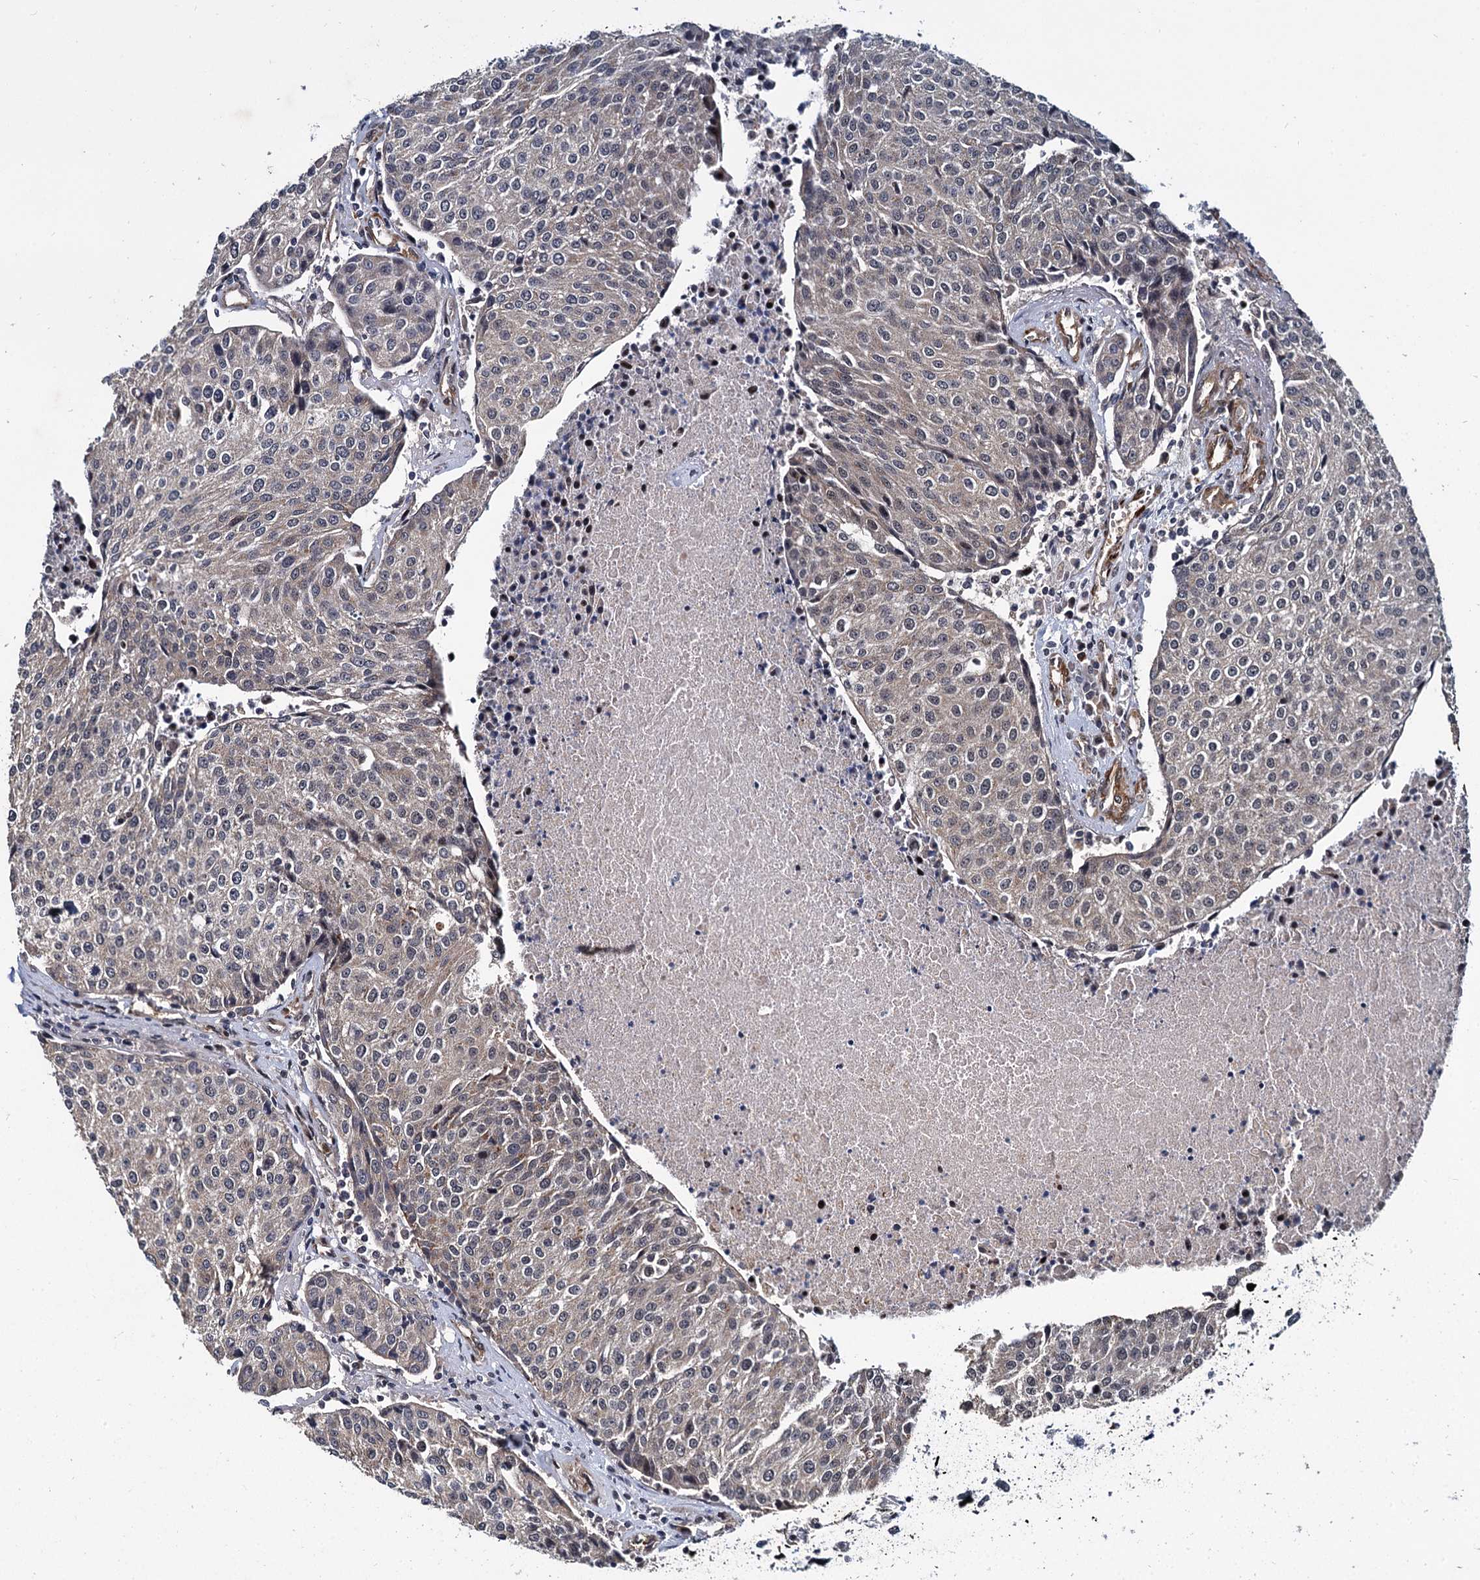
{"staining": {"intensity": "weak", "quantity": "<25%", "location": "cytoplasmic/membranous"}, "tissue": "urothelial cancer", "cell_type": "Tumor cells", "image_type": "cancer", "snomed": [{"axis": "morphology", "description": "Urothelial carcinoma, High grade"}, {"axis": "topography", "description": "Urinary bladder"}], "caption": "Urothelial cancer stained for a protein using IHC exhibits no positivity tumor cells.", "gene": "ARHGAP42", "patient": {"sex": "female", "age": 85}}